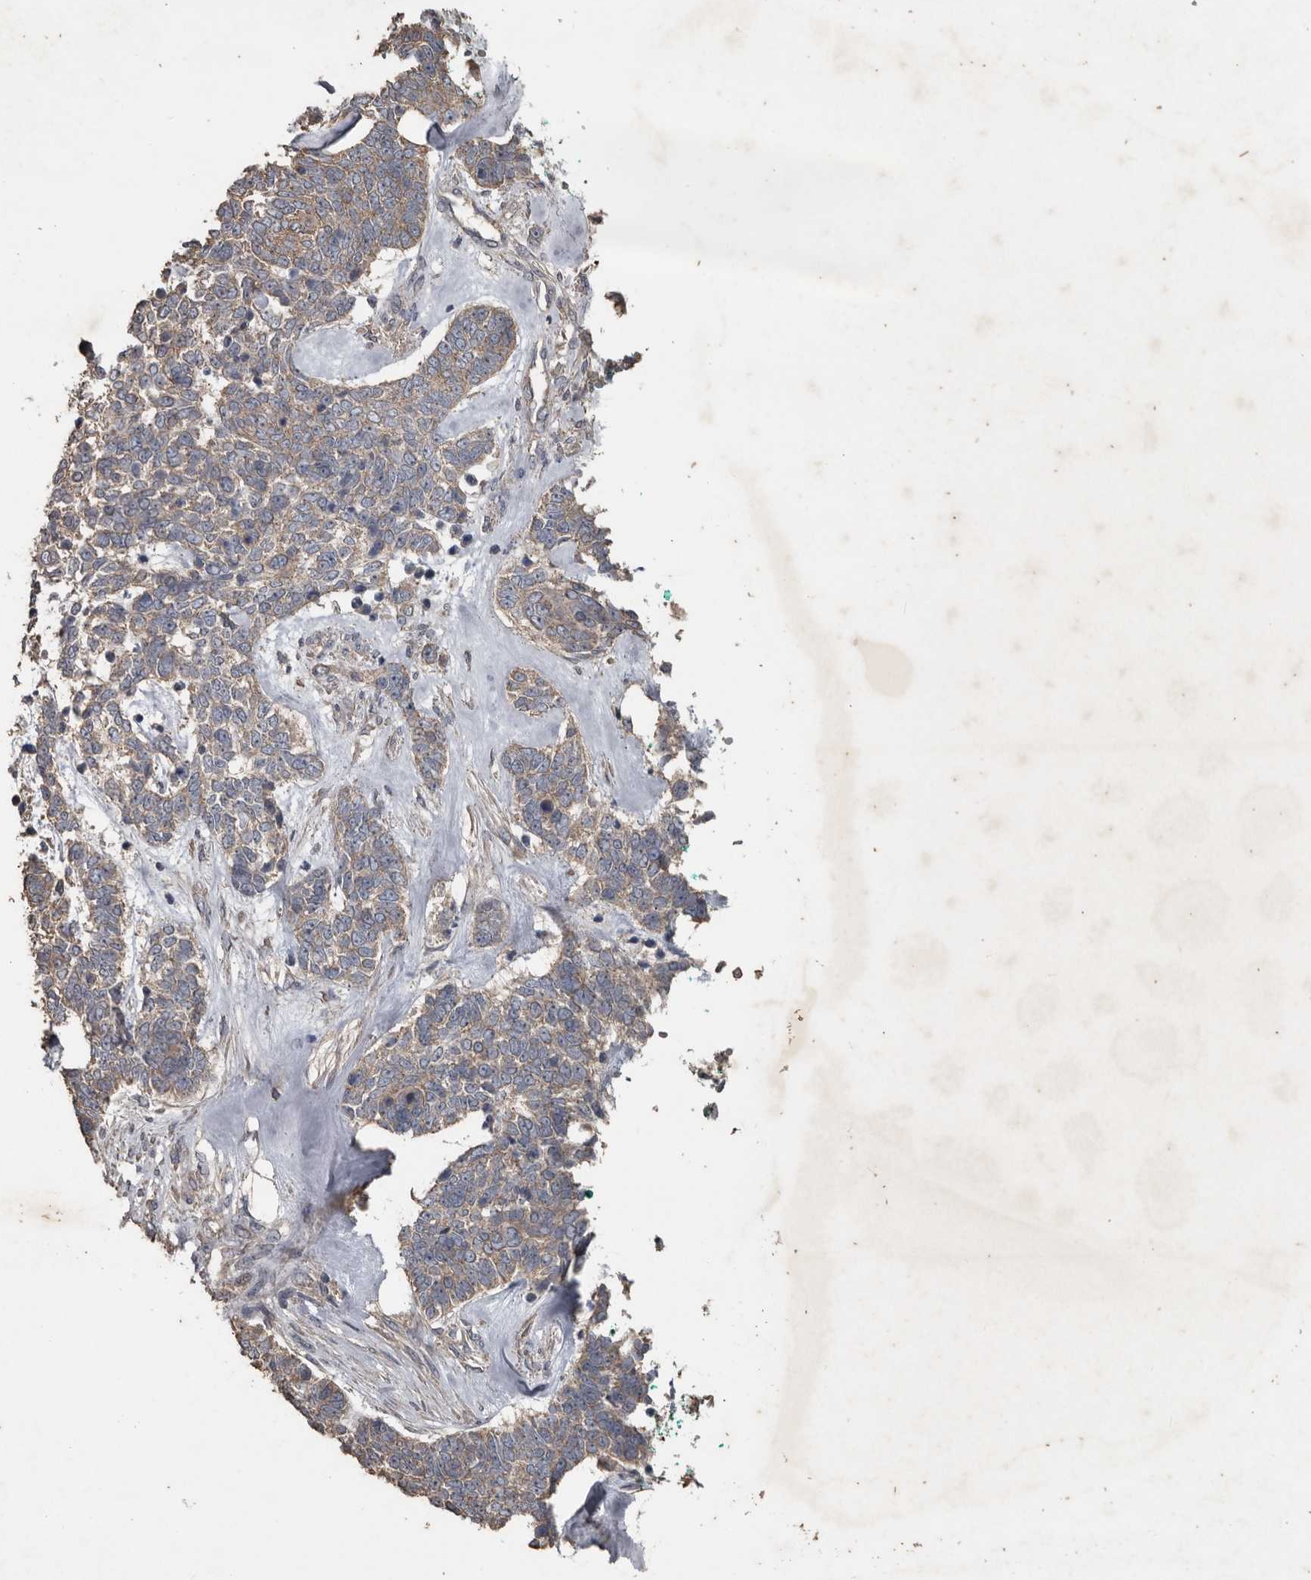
{"staining": {"intensity": "weak", "quantity": "<25%", "location": "cytoplasmic/membranous"}, "tissue": "skin cancer", "cell_type": "Tumor cells", "image_type": "cancer", "snomed": [{"axis": "morphology", "description": "Basal cell carcinoma"}, {"axis": "topography", "description": "Skin"}], "caption": "DAB (3,3'-diaminobenzidine) immunohistochemical staining of human skin basal cell carcinoma shows no significant expression in tumor cells.", "gene": "HYAL4", "patient": {"sex": "female", "age": 81}}